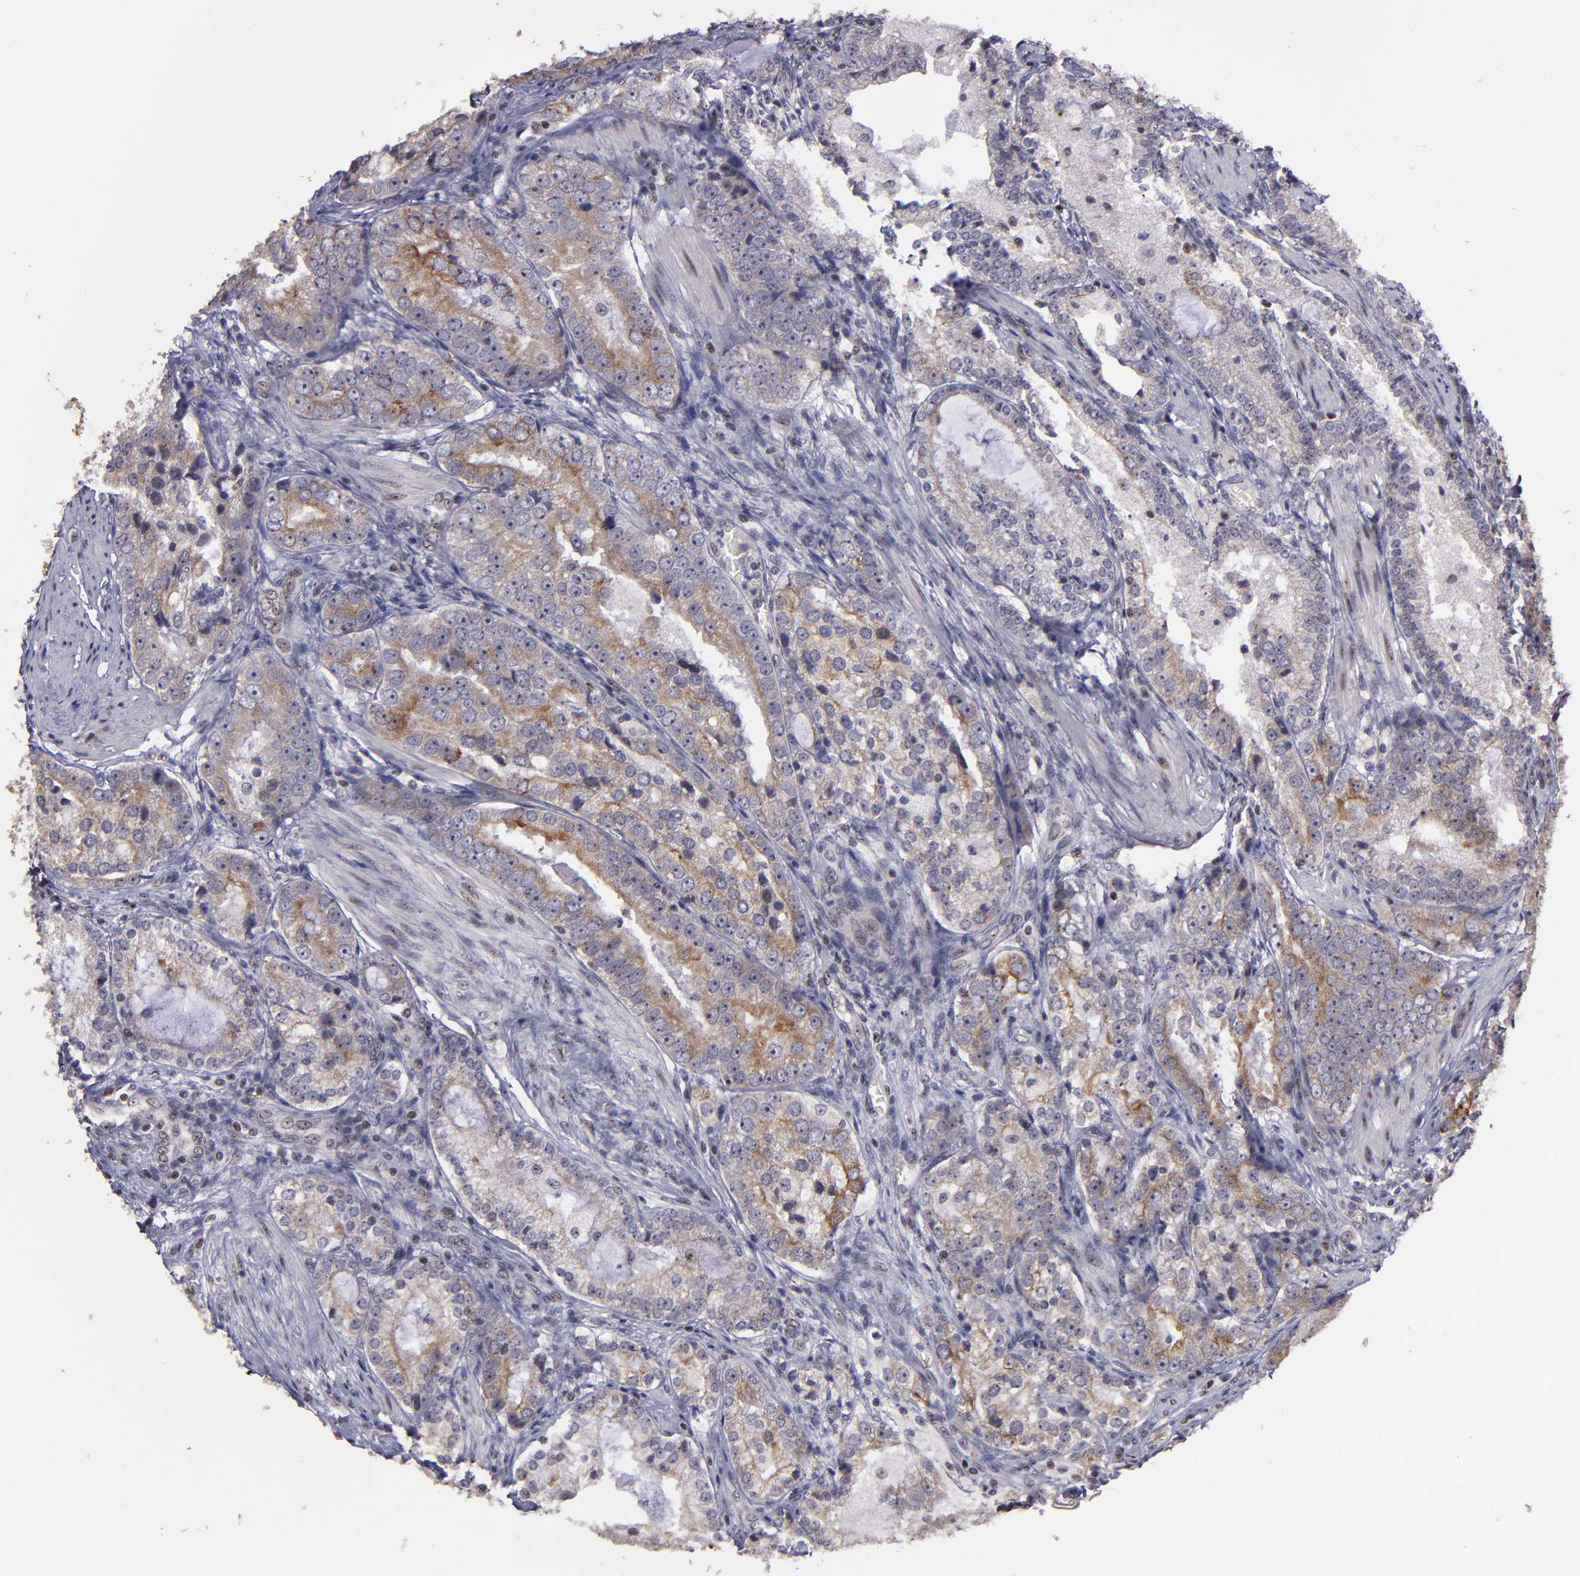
{"staining": {"intensity": "moderate", "quantity": ">75%", "location": "cytoplasmic/membranous,nuclear"}, "tissue": "prostate cancer", "cell_type": "Tumor cells", "image_type": "cancer", "snomed": [{"axis": "morphology", "description": "Adenocarcinoma, High grade"}, {"axis": "topography", "description": "Prostate"}], "caption": "Immunohistochemistry image of neoplastic tissue: prostate cancer (high-grade adenocarcinoma) stained using immunohistochemistry reveals medium levels of moderate protein expression localized specifically in the cytoplasmic/membranous and nuclear of tumor cells, appearing as a cytoplasmic/membranous and nuclear brown color.", "gene": "DDX24", "patient": {"sex": "male", "age": 63}}